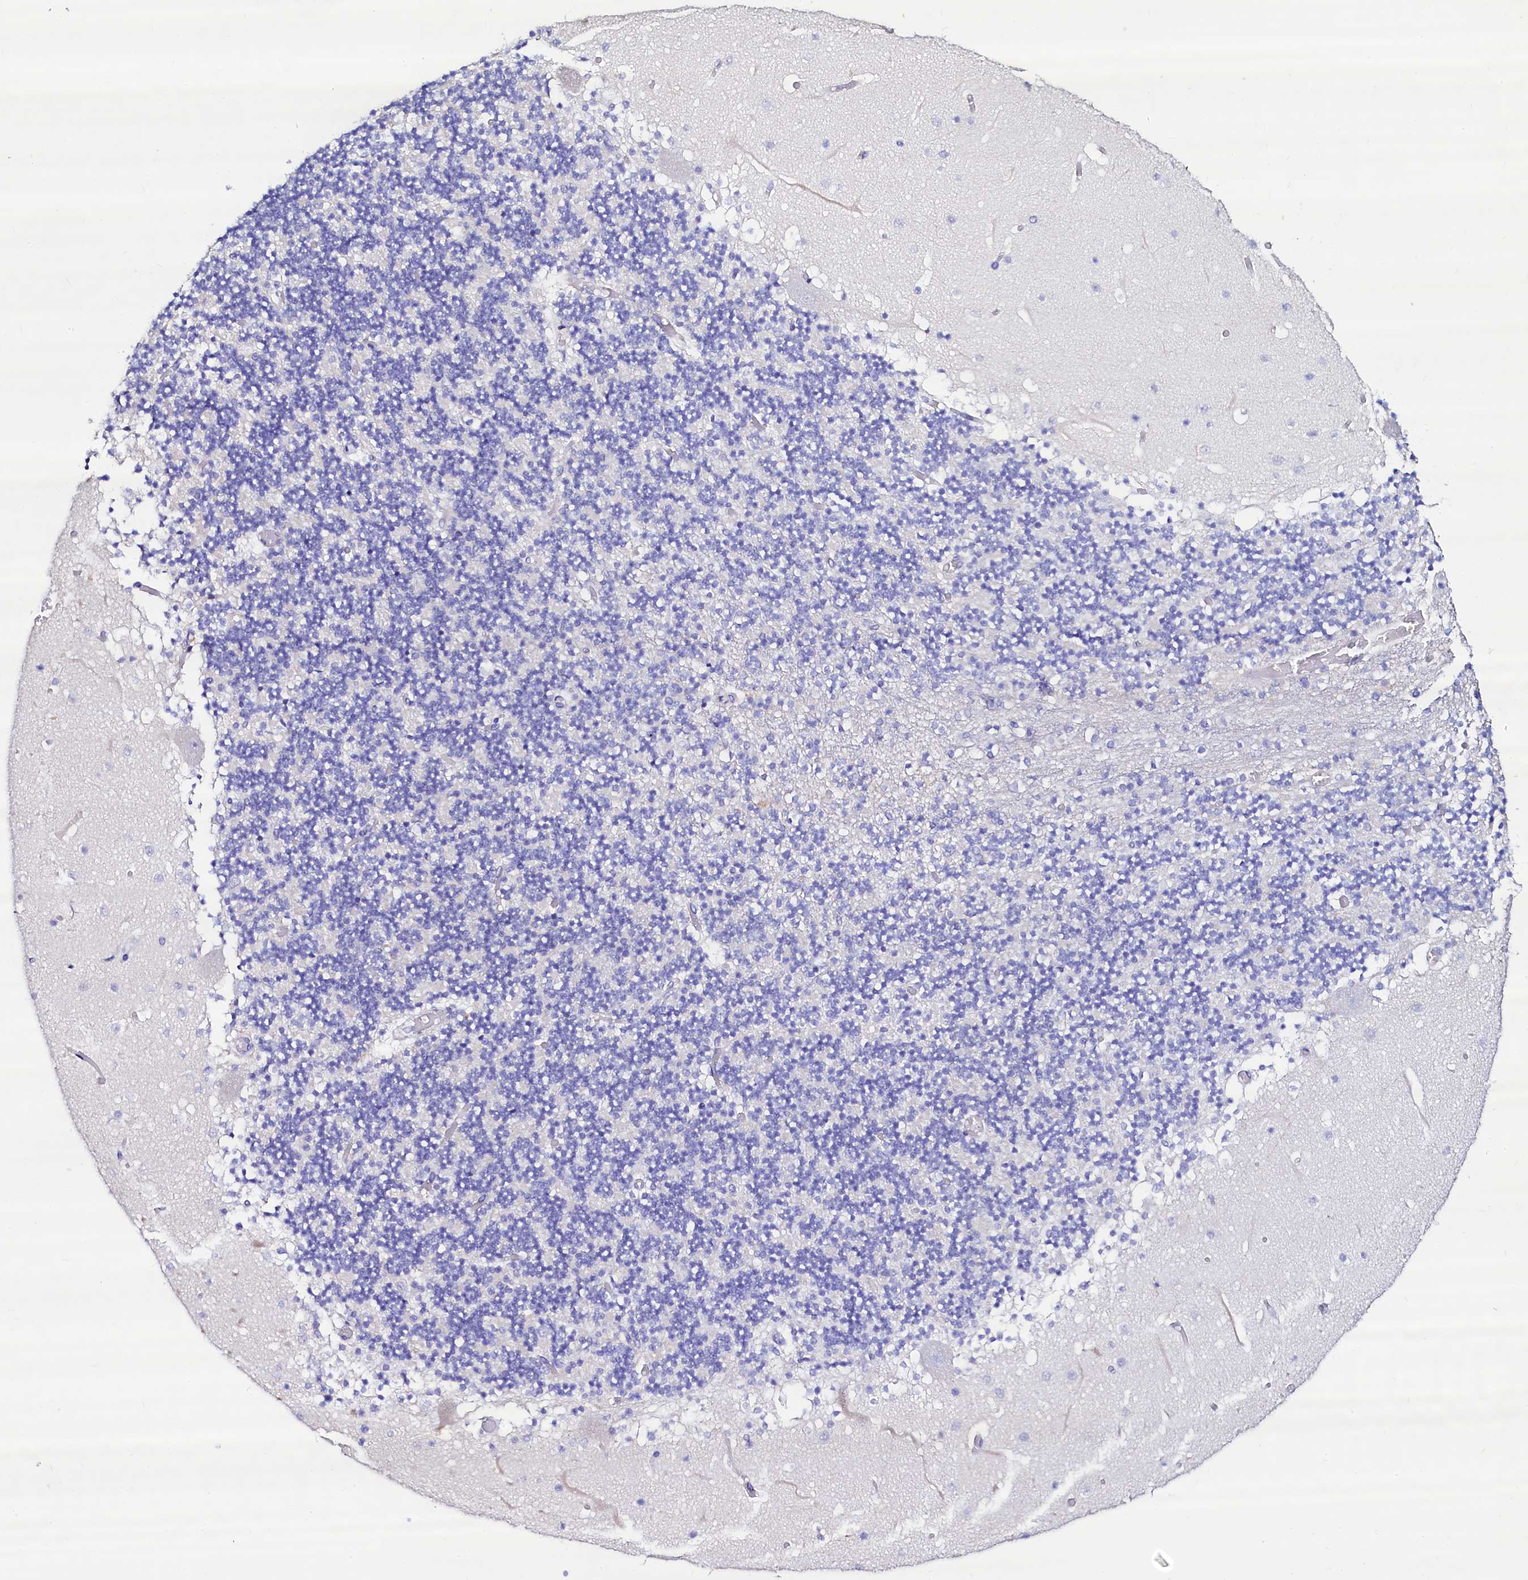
{"staining": {"intensity": "negative", "quantity": "none", "location": "none"}, "tissue": "cerebellum", "cell_type": "Cells in granular layer", "image_type": "normal", "snomed": [{"axis": "morphology", "description": "Normal tissue, NOS"}, {"axis": "topography", "description": "Cerebellum"}], "caption": "This is a histopathology image of immunohistochemistry (IHC) staining of normal cerebellum, which shows no expression in cells in granular layer. (Brightfield microscopy of DAB (3,3'-diaminobenzidine) immunohistochemistry at high magnification).", "gene": "RBP3", "patient": {"sex": "female", "age": 28}}